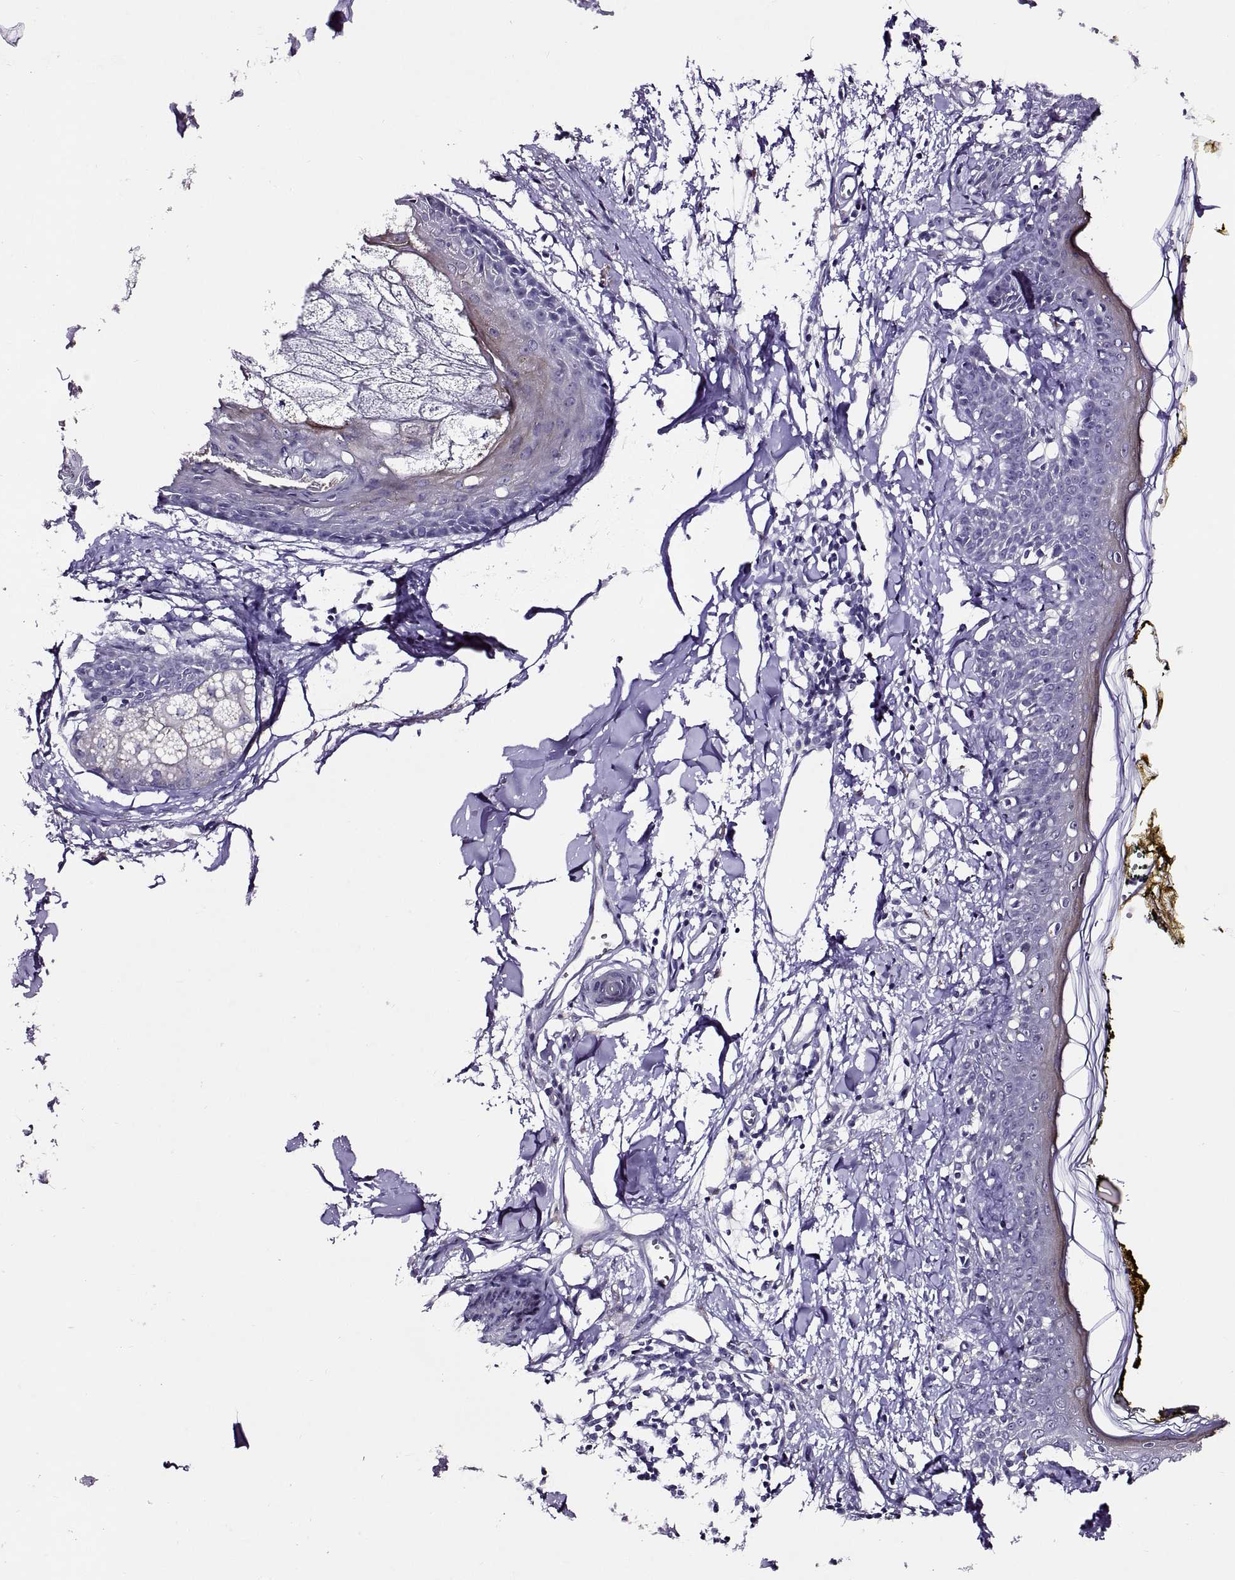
{"staining": {"intensity": "negative", "quantity": "none", "location": "none"}, "tissue": "skin", "cell_type": "Fibroblasts", "image_type": "normal", "snomed": [{"axis": "morphology", "description": "Normal tissue, NOS"}, {"axis": "topography", "description": "Skin"}], "caption": "Fibroblasts show no significant protein expression in benign skin. (Stains: DAB (3,3'-diaminobenzidine) immunohistochemistry with hematoxylin counter stain, Microscopy: brightfield microscopy at high magnification).", "gene": "VSX2", "patient": {"sex": "male", "age": 76}}